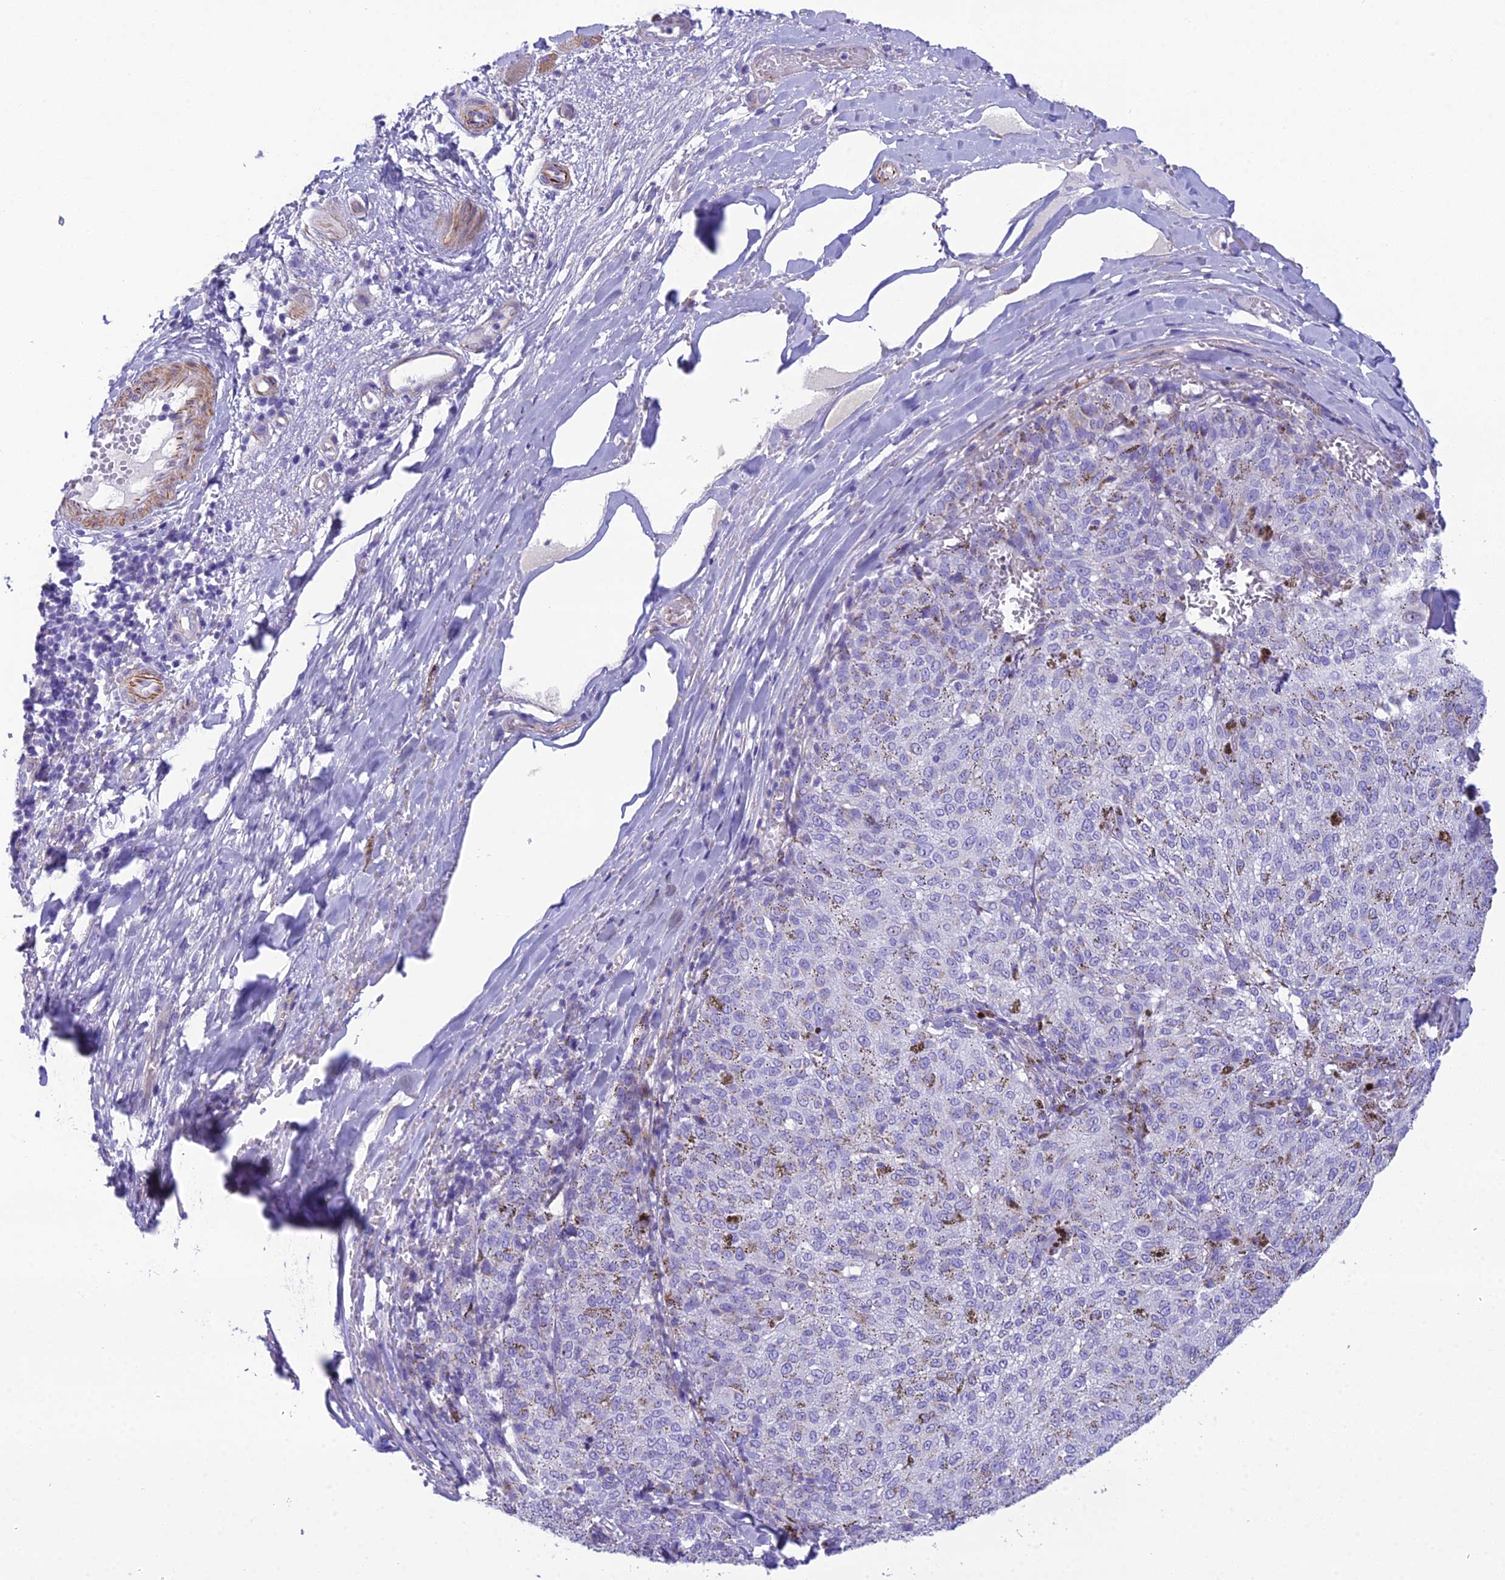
{"staining": {"intensity": "moderate", "quantity": "<25%", "location": "cytoplasmic/membranous"}, "tissue": "melanoma", "cell_type": "Tumor cells", "image_type": "cancer", "snomed": [{"axis": "morphology", "description": "Malignant melanoma, NOS"}, {"axis": "topography", "description": "Skin"}], "caption": "An image of malignant melanoma stained for a protein exhibits moderate cytoplasmic/membranous brown staining in tumor cells.", "gene": "GFRA1", "patient": {"sex": "female", "age": 72}}